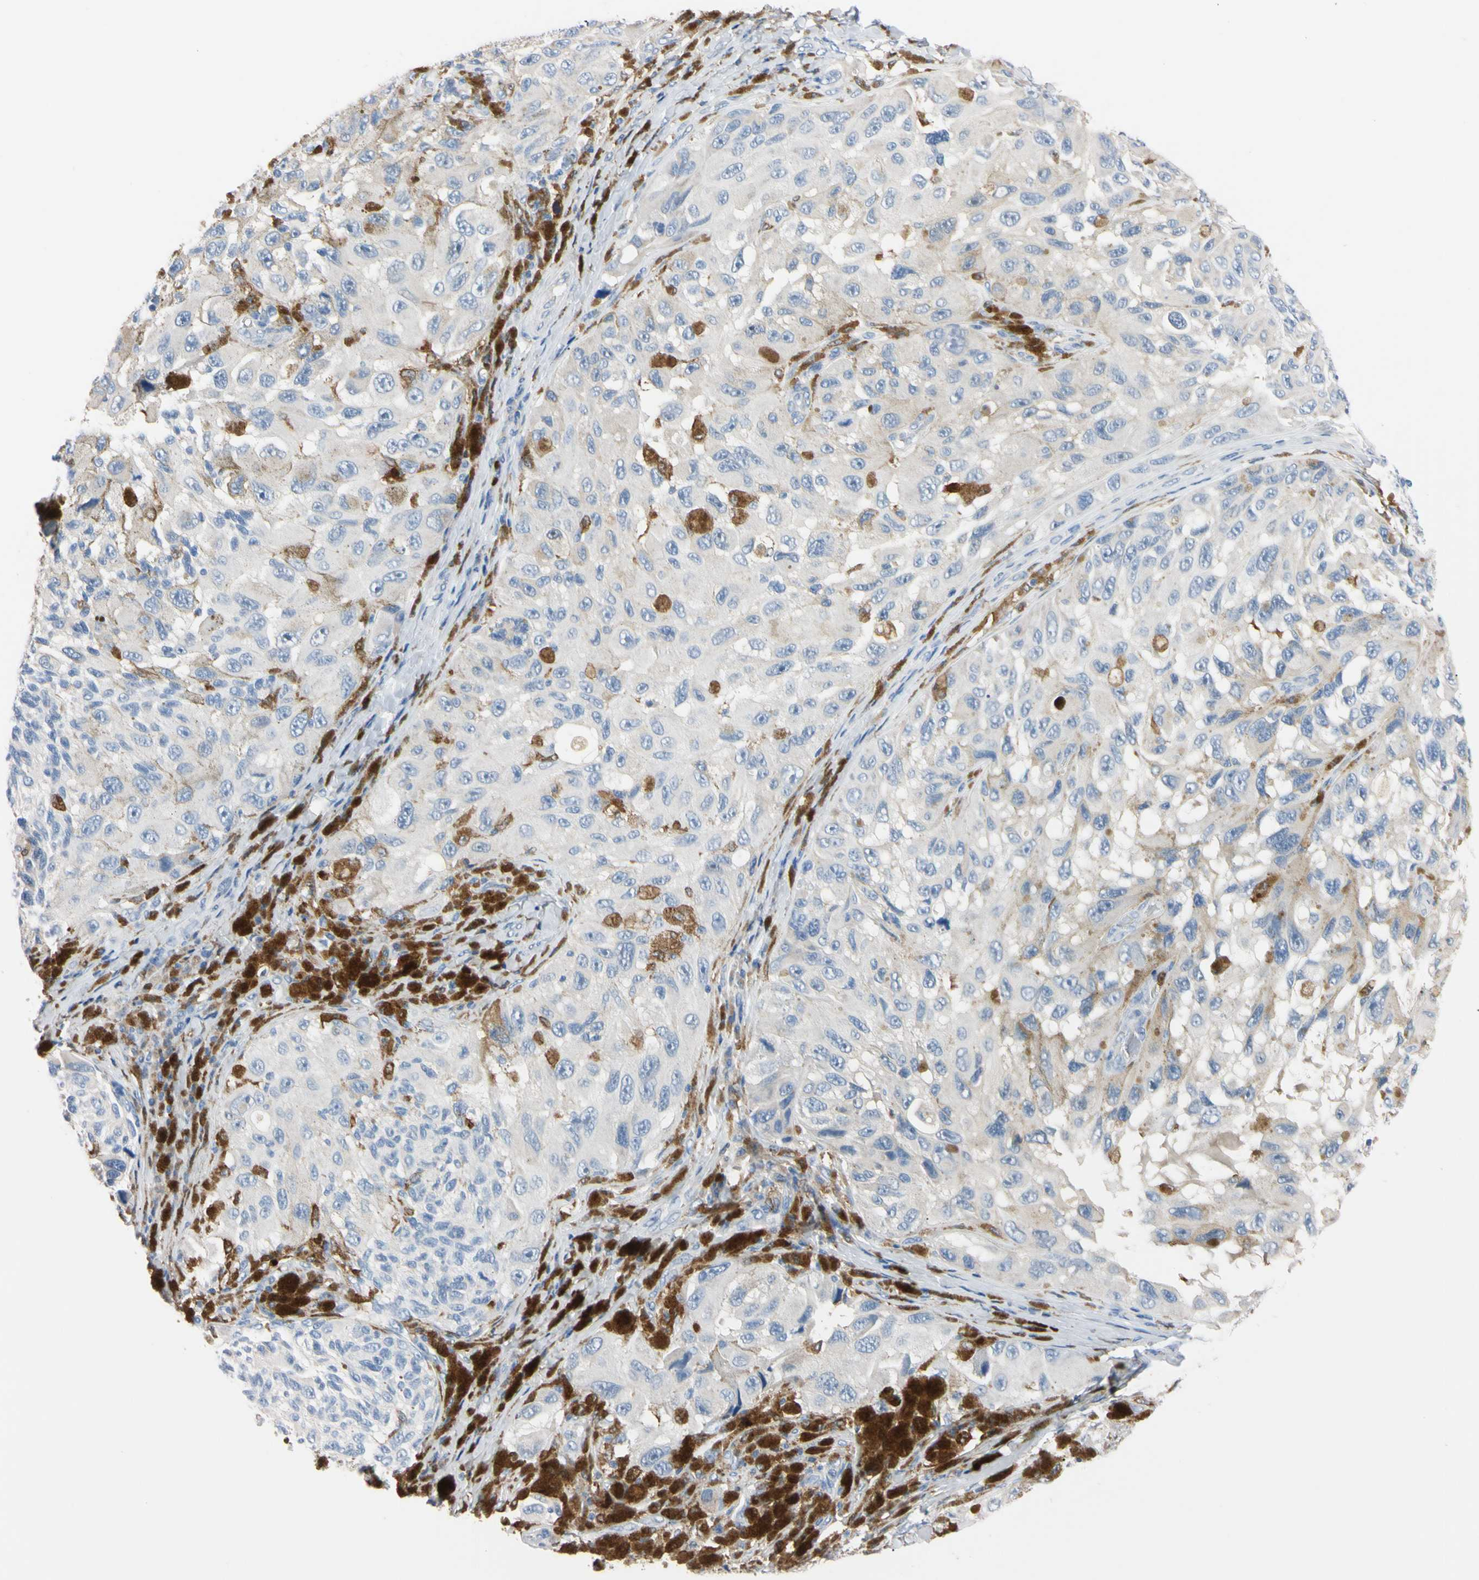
{"staining": {"intensity": "negative", "quantity": "none", "location": "none"}, "tissue": "melanoma", "cell_type": "Tumor cells", "image_type": "cancer", "snomed": [{"axis": "morphology", "description": "Malignant melanoma, NOS"}, {"axis": "topography", "description": "Skin"}], "caption": "The photomicrograph reveals no staining of tumor cells in melanoma.", "gene": "NCF4", "patient": {"sex": "female", "age": 73}}